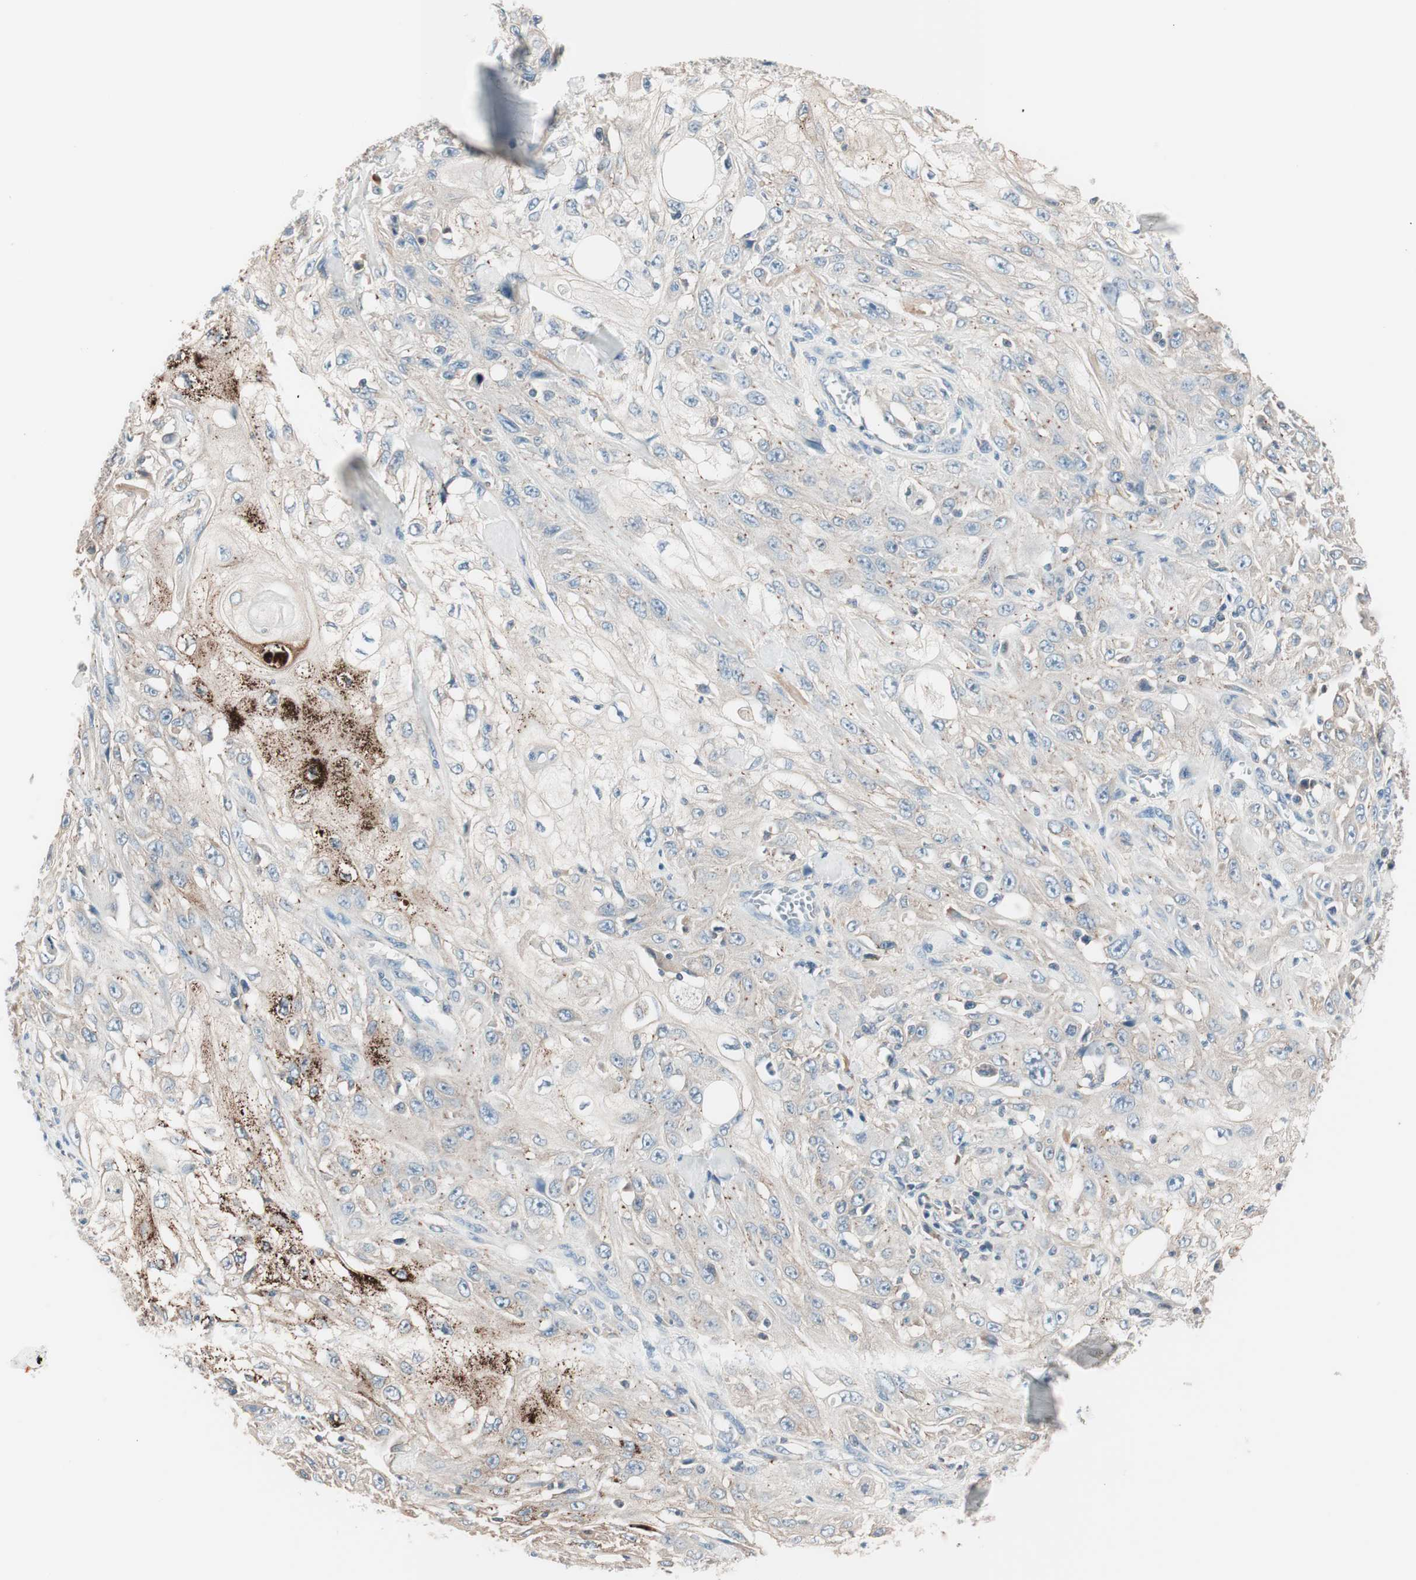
{"staining": {"intensity": "weak", "quantity": "25%-75%", "location": "cytoplasmic/membranous"}, "tissue": "skin cancer", "cell_type": "Tumor cells", "image_type": "cancer", "snomed": [{"axis": "morphology", "description": "Squamous cell carcinoma, NOS"}, {"axis": "morphology", "description": "Squamous cell carcinoma, metastatic, NOS"}, {"axis": "topography", "description": "Skin"}, {"axis": "topography", "description": "Lymph node"}], "caption": "Protein expression analysis of skin cancer (squamous cell carcinoma) displays weak cytoplasmic/membranous expression in about 25%-75% of tumor cells.", "gene": "RAD54B", "patient": {"sex": "male", "age": 75}}